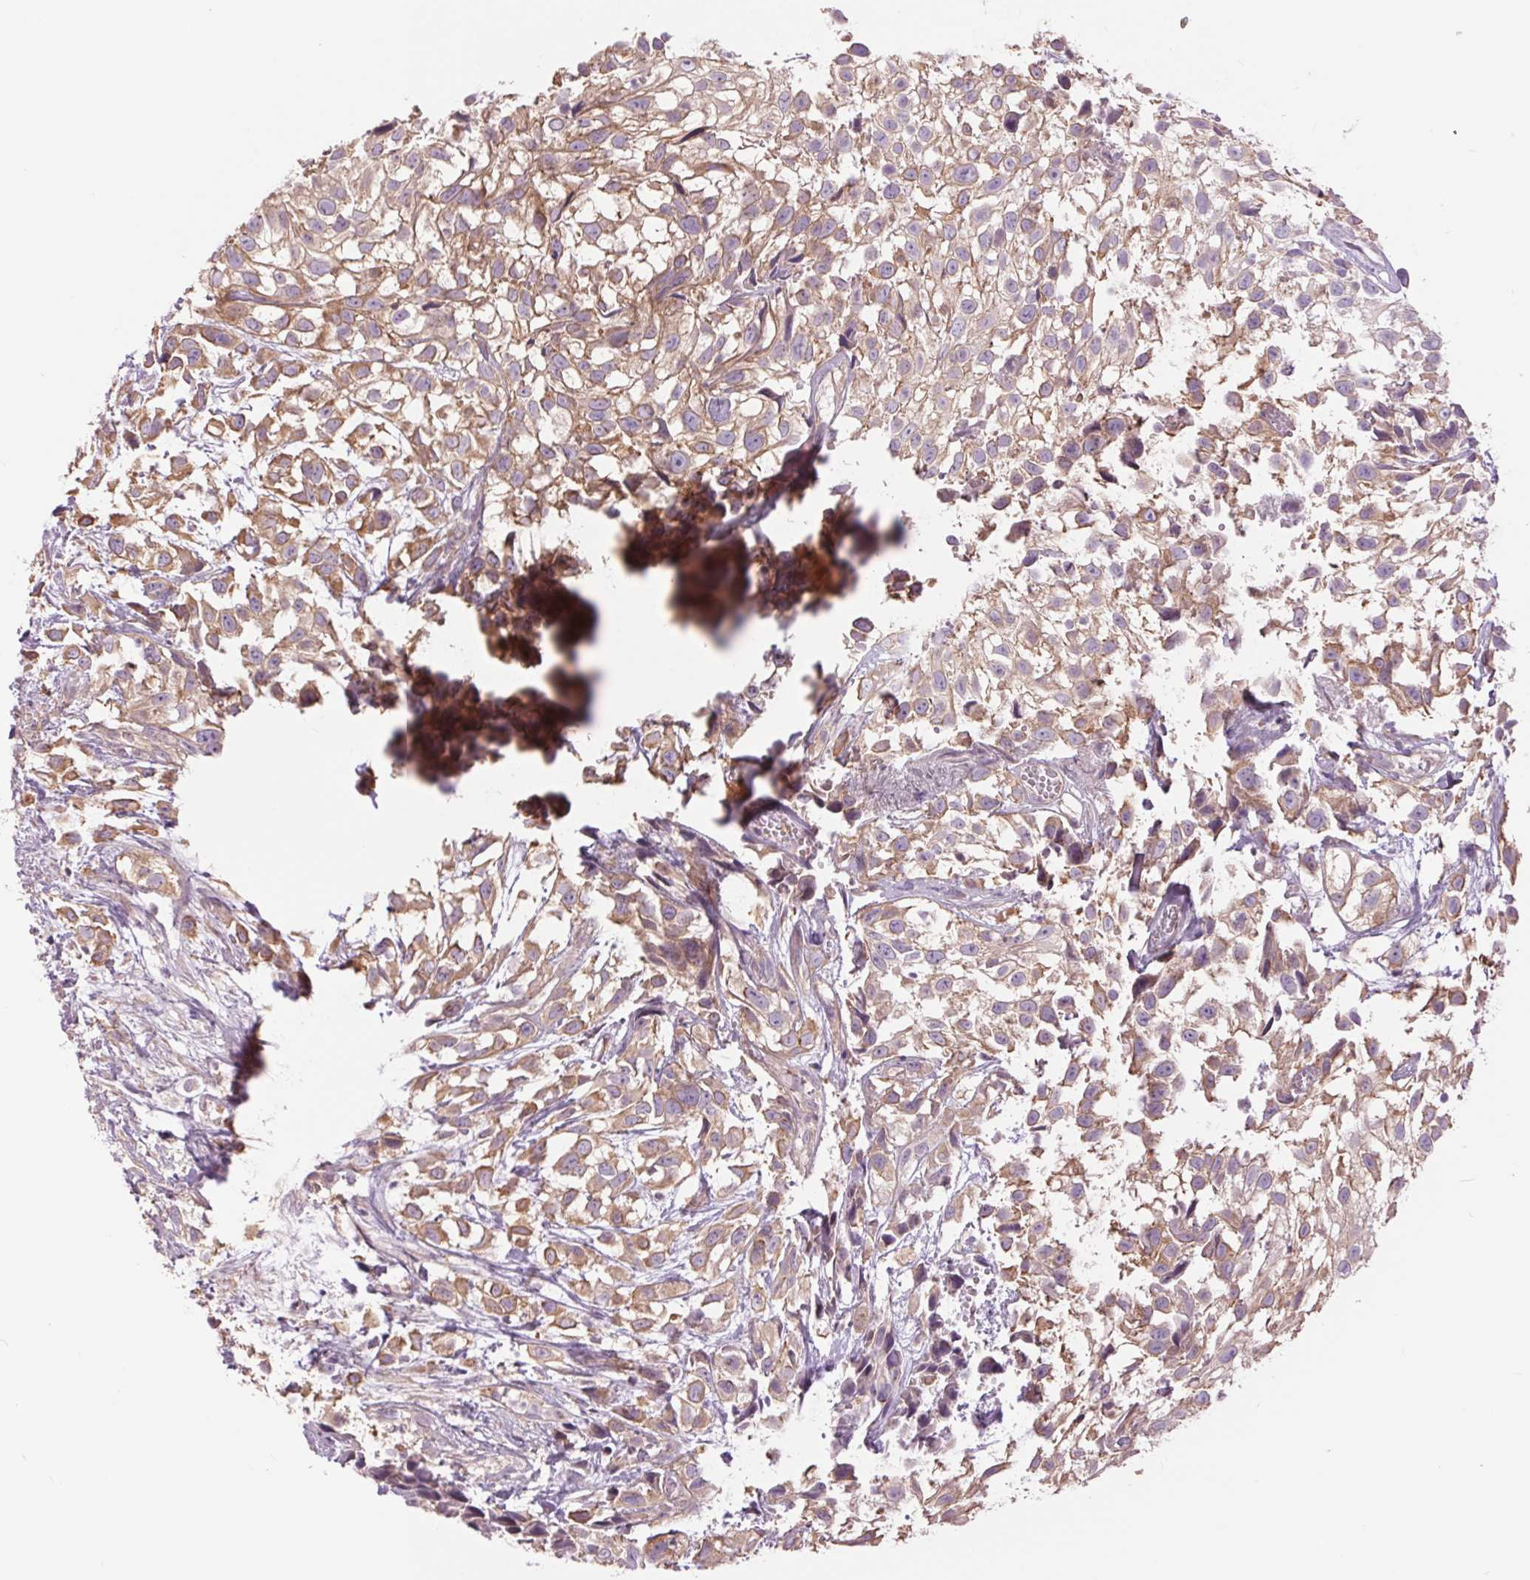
{"staining": {"intensity": "moderate", "quantity": "25%-75%", "location": "cytoplasmic/membranous"}, "tissue": "urothelial cancer", "cell_type": "Tumor cells", "image_type": "cancer", "snomed": [{"axis": "morphology", "description": "Urothelial carcinoma, High grade"}, {"axis": "topography", "description": "Urinary bladder"}], "caption": "High-grade urothelial carcinoma stained for a protein (brown) shows moderate cytoplasmic/membranous positive staining in approximately 25%-75% of tumor cells.", "gene": "CTNNA3", "patient": {"sex": "male", "age": 56}}